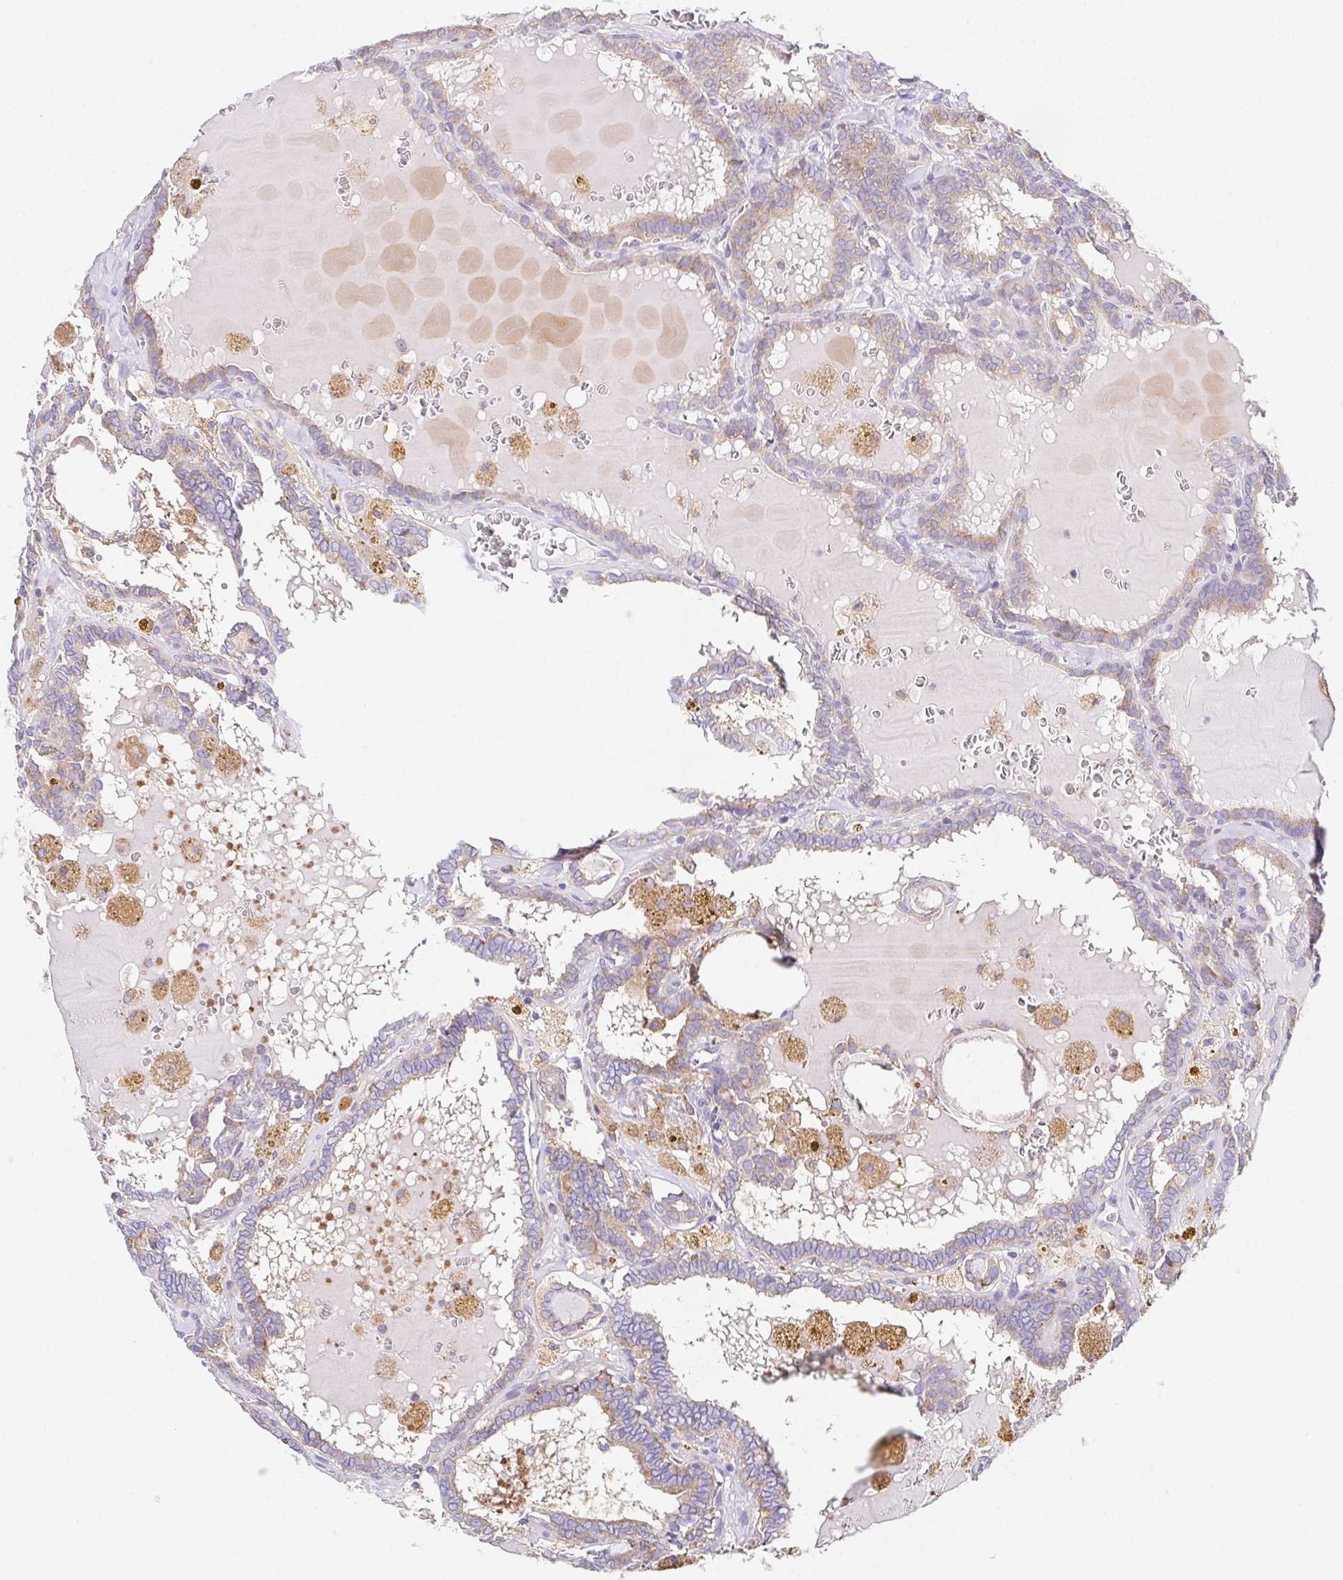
{"staining": {"intensity": "weak", "quantity": ">75%", "location": "cytoplasmic/membranous"}, "tissue": "thyroid cancer", "cell_type": "Tumor cells", "image_type": "cancer", "snomed": [{"axis": "morphology", "description": "Papillary adenocarcinoma, NOS"}, {"axis": "topography", "description": "Thyroid gland"}], "caption": "Protein analysis of thyroid cancer (papillary adenocarcinoma) tissue shows weak cytoplasmic/membranous staining in approximately >75% of tumor cells.", "gene": "ADAM8", "patient": {"sex": "female", "age": 39}}